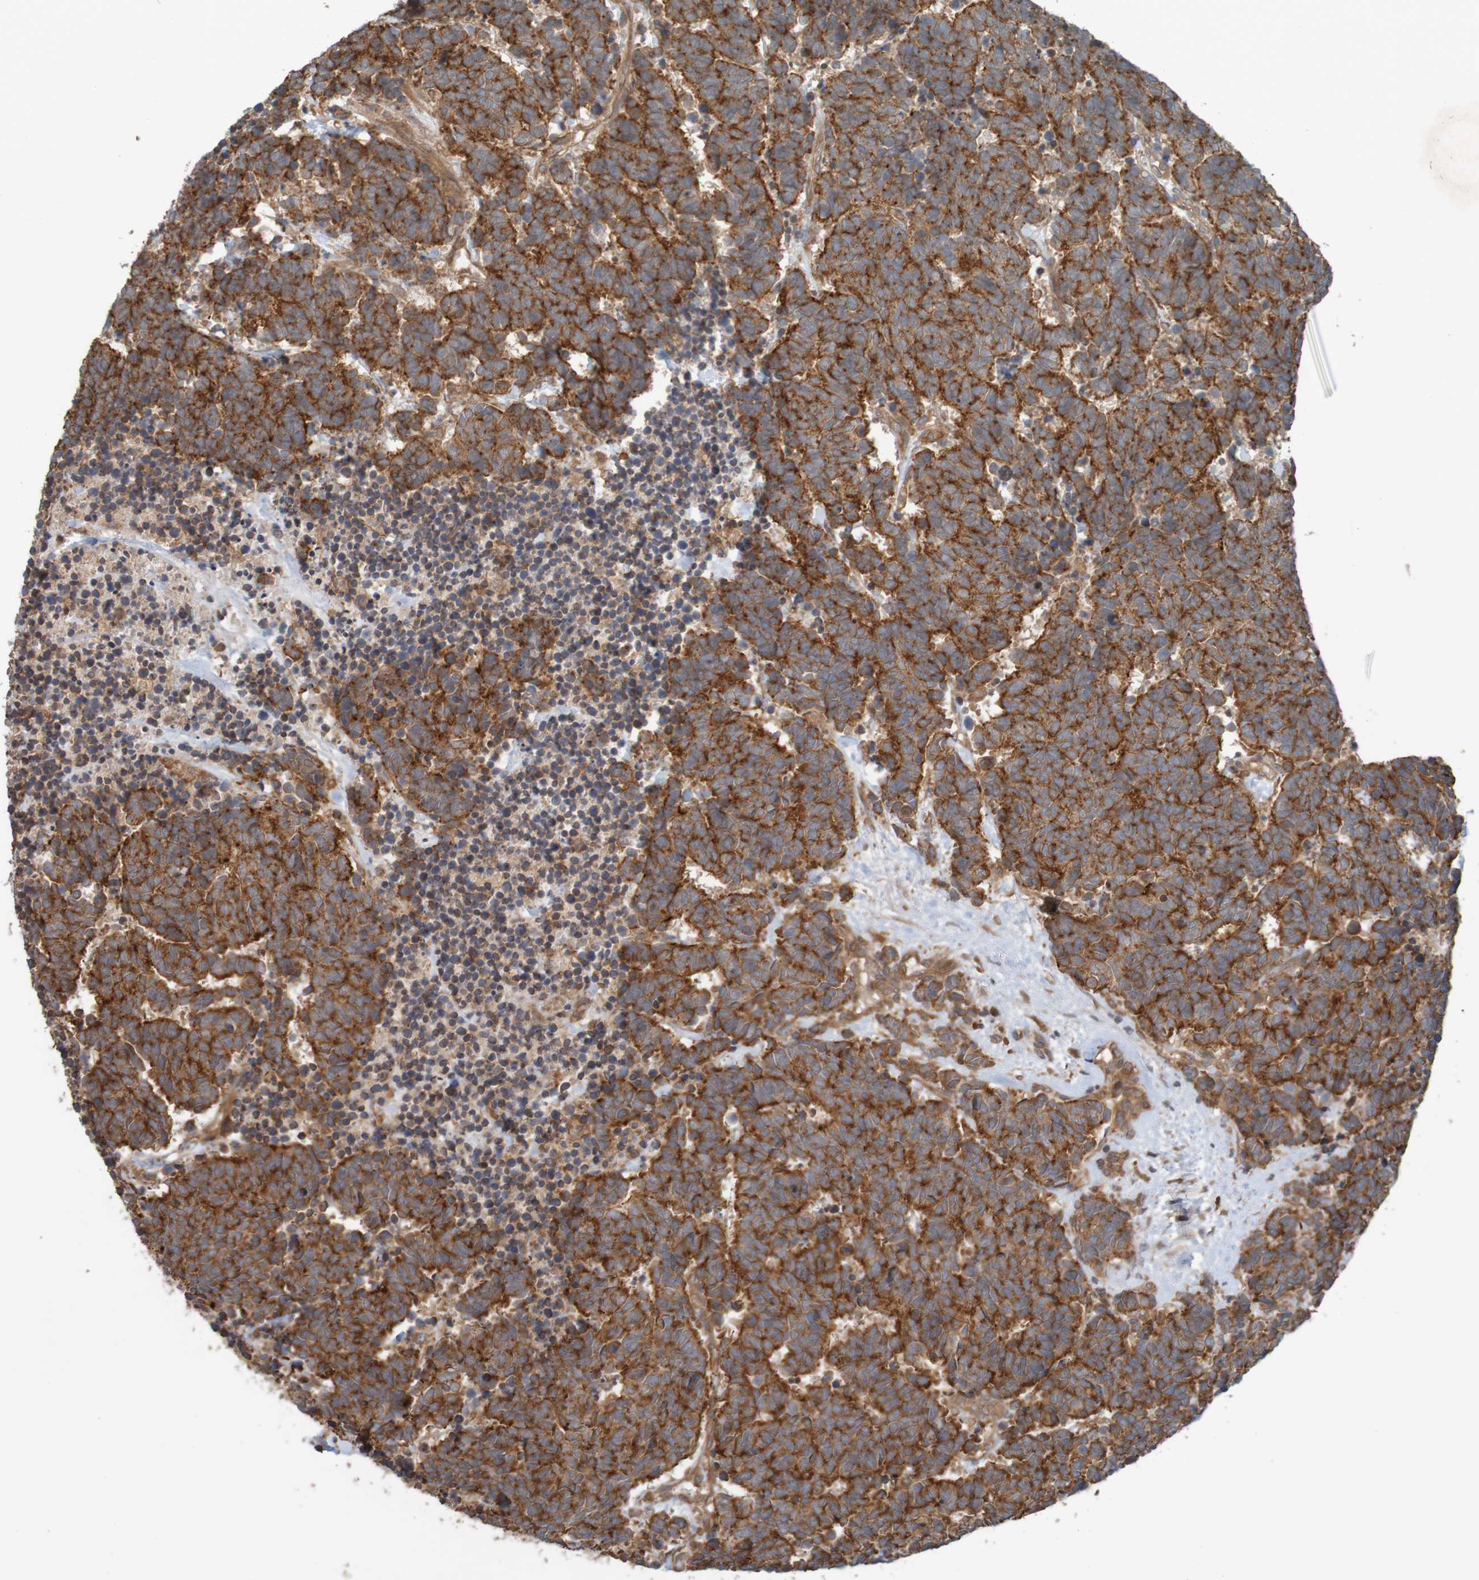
{"staining": {"intensity": "moderate", "quantity": ">75%", "location": "cytoplasmic/membranous"}, "tissue": "carcinoid", "cell_type": "Tumor cells", "image_type": "cancer", "snomed": [{"axis": "morphology", "description": "Carcinoma, NOS"}, {"axis": "morphology", "description": "Carcinoid, malignant, NOS"}, {"axis": "topography", "description": "Urinary bladder"}], "caption": "Immunohistochemical staining of human malignant carcinoid shows medium levels of moderate cytoplasmic/membranous protein expression in about >75% of tumor cells. The staining is performed using DAB (3,3'-diaminobenzidine) brown chromogen to label protein expression. The nuclei are counter-stained blue using hematoxylin.", "gene": "ARHGEF11", "patient": {"sex": "male", "age": 57}}